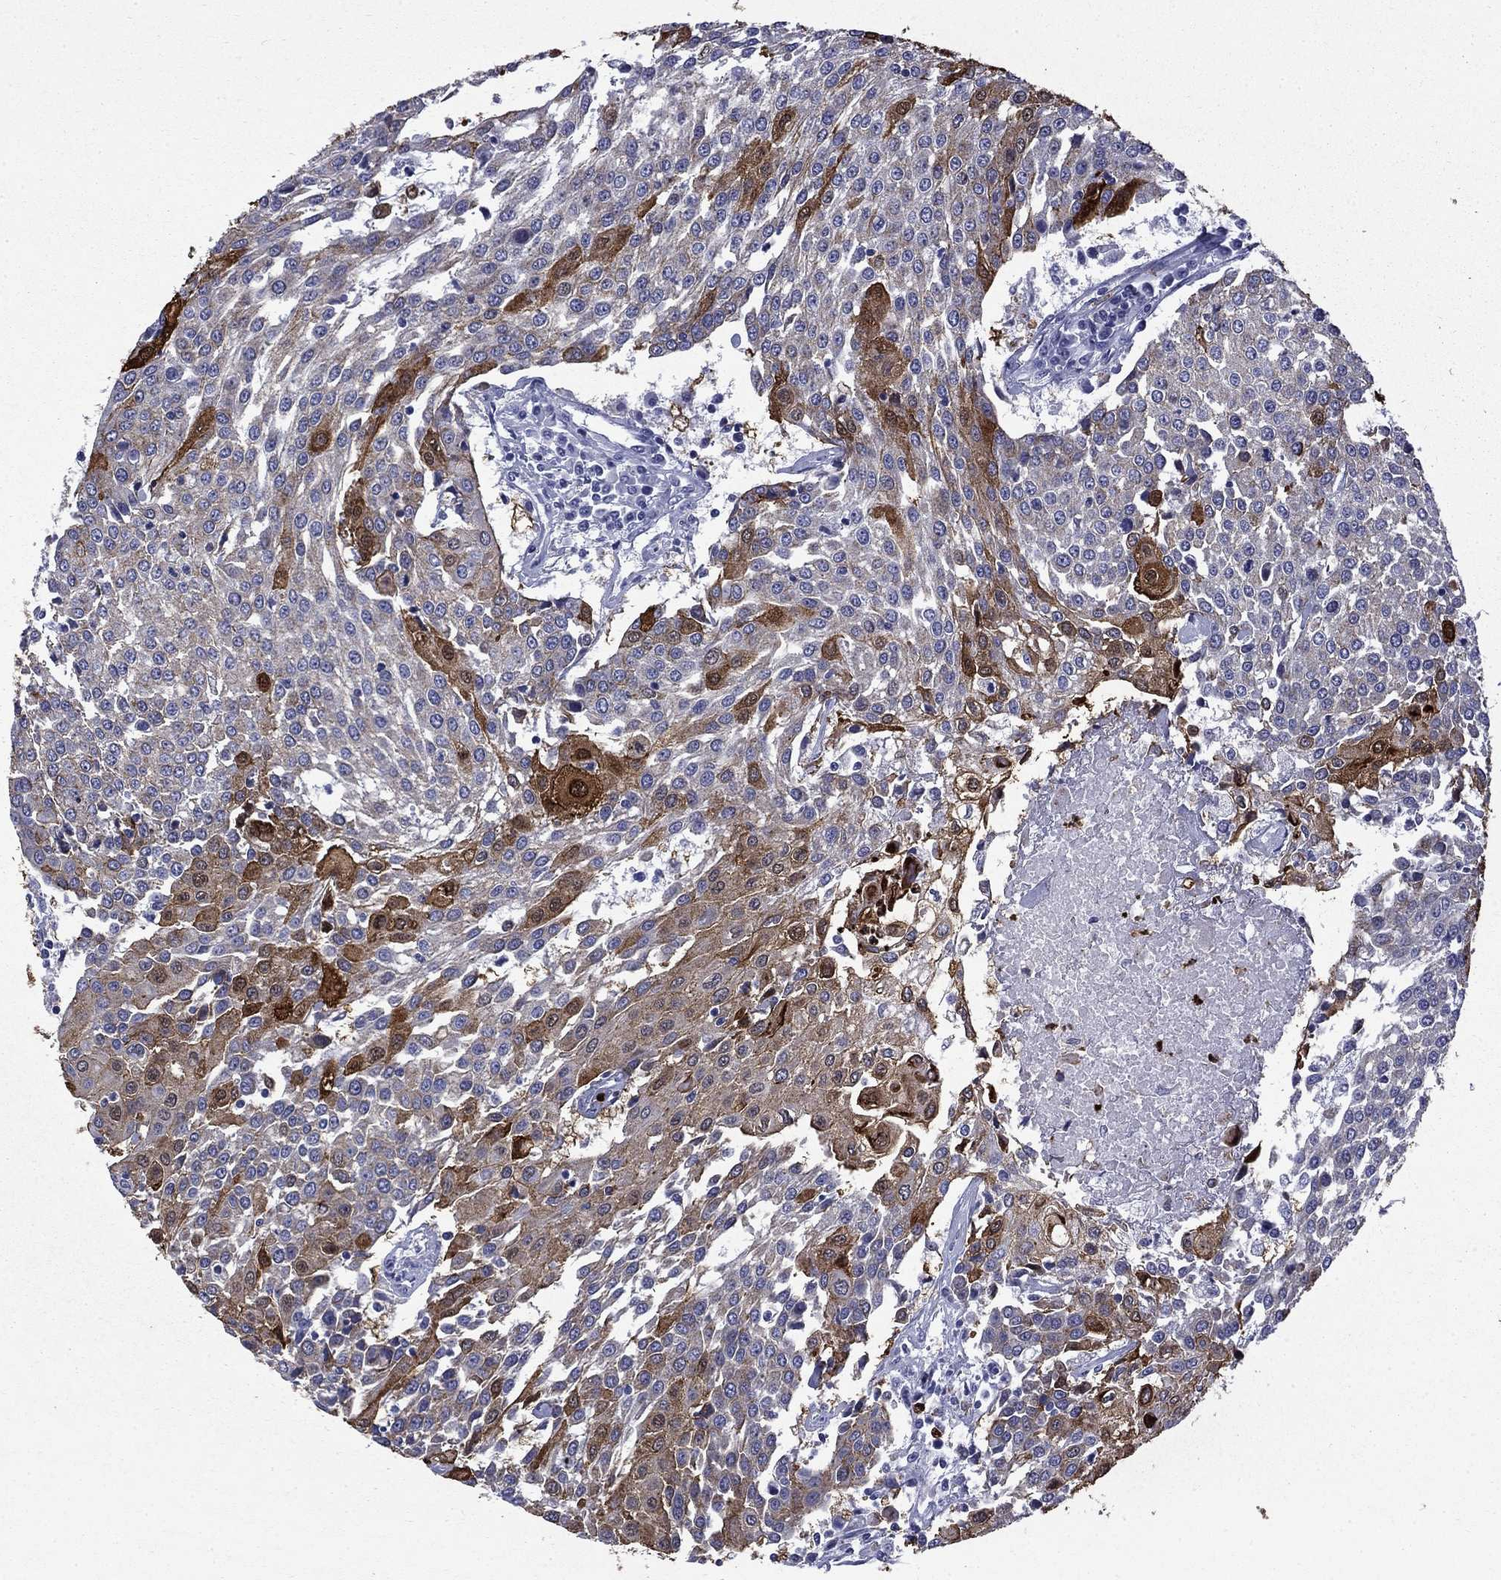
{"staining": {"intensity": "strong", "quantity": "25%-75%", "location": "cytoplasmic/membranous"}, "tissue": "urothelial cancer", "cell_type": "Tumor cells", "image_type": "cancer", "snomed": [{"axis": "morphology", "description": "Urothelial carcinoma, High grade"}, {"axis": "topography", "description": "Urinary bladder"}], "caption": "Protein staining of urothelial cancer tissue displays strong cytoplasmic/membranous positivity in about 25%-75% of tumor cells.", "gene": "TRIM29", "patient": {"sex": "female", "age": 85}}